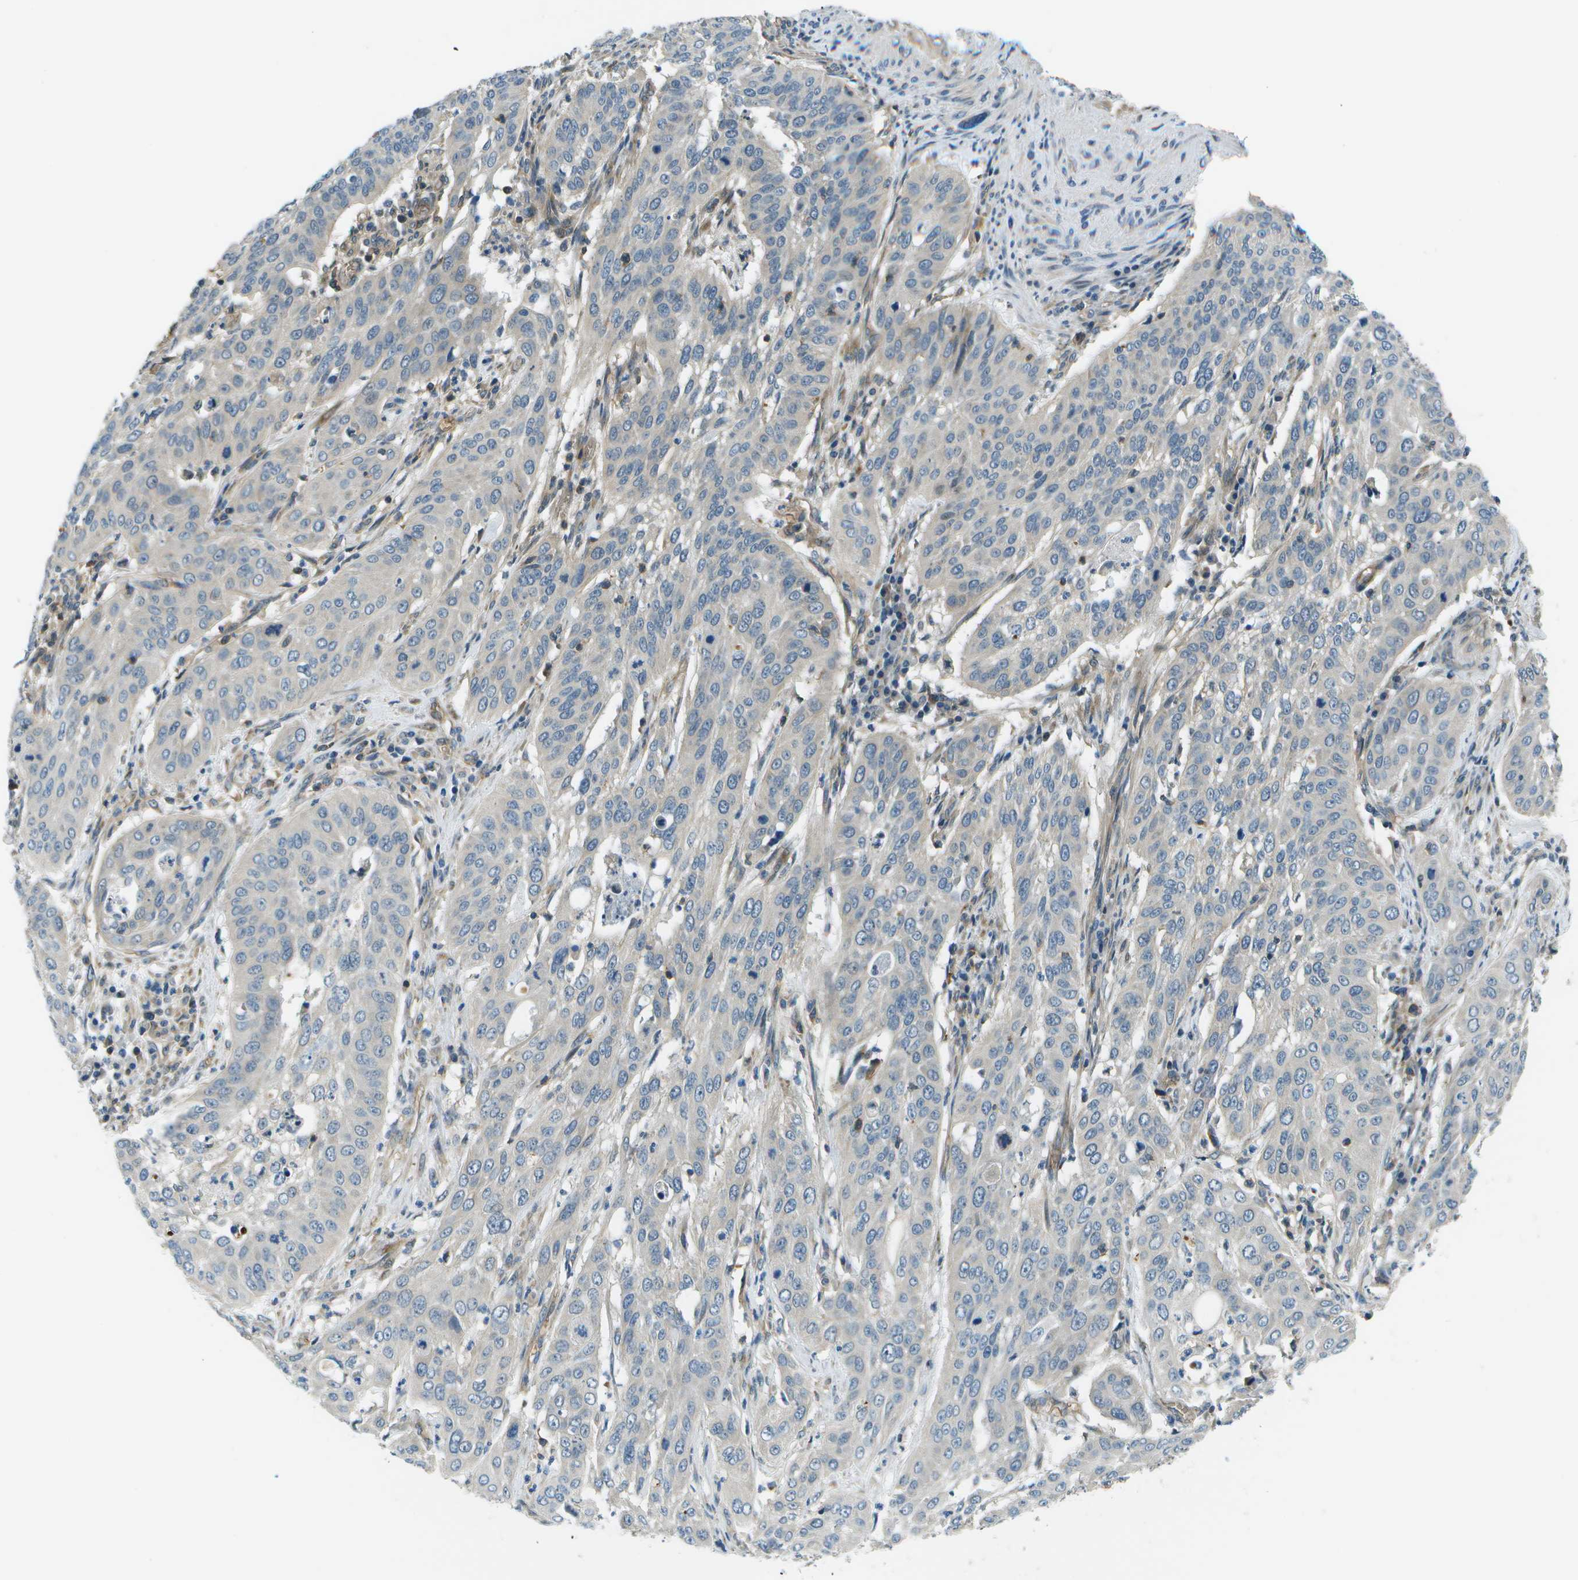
{"staining": {"intensity": "negative", "quantity": "none", "location": "none"}, "tissue": "cervical cancer", "cell_type": "Tumor cells", "image_type": "cancer", "snomed": [{"axis": "morphology", "description": "Normal tissue, NOS"}, {"axis": "morphology", "description": "Squamous cell carcinoma, NOS"}, {"axis": "topography", "description": "Cervix"}], "caption": "Cervical squamous cell carcinoma stained for a protein using IHC exhibits no expression tumor cells.", "gene": "CTIF", "patient": {"sex": "female", "age": 39}}